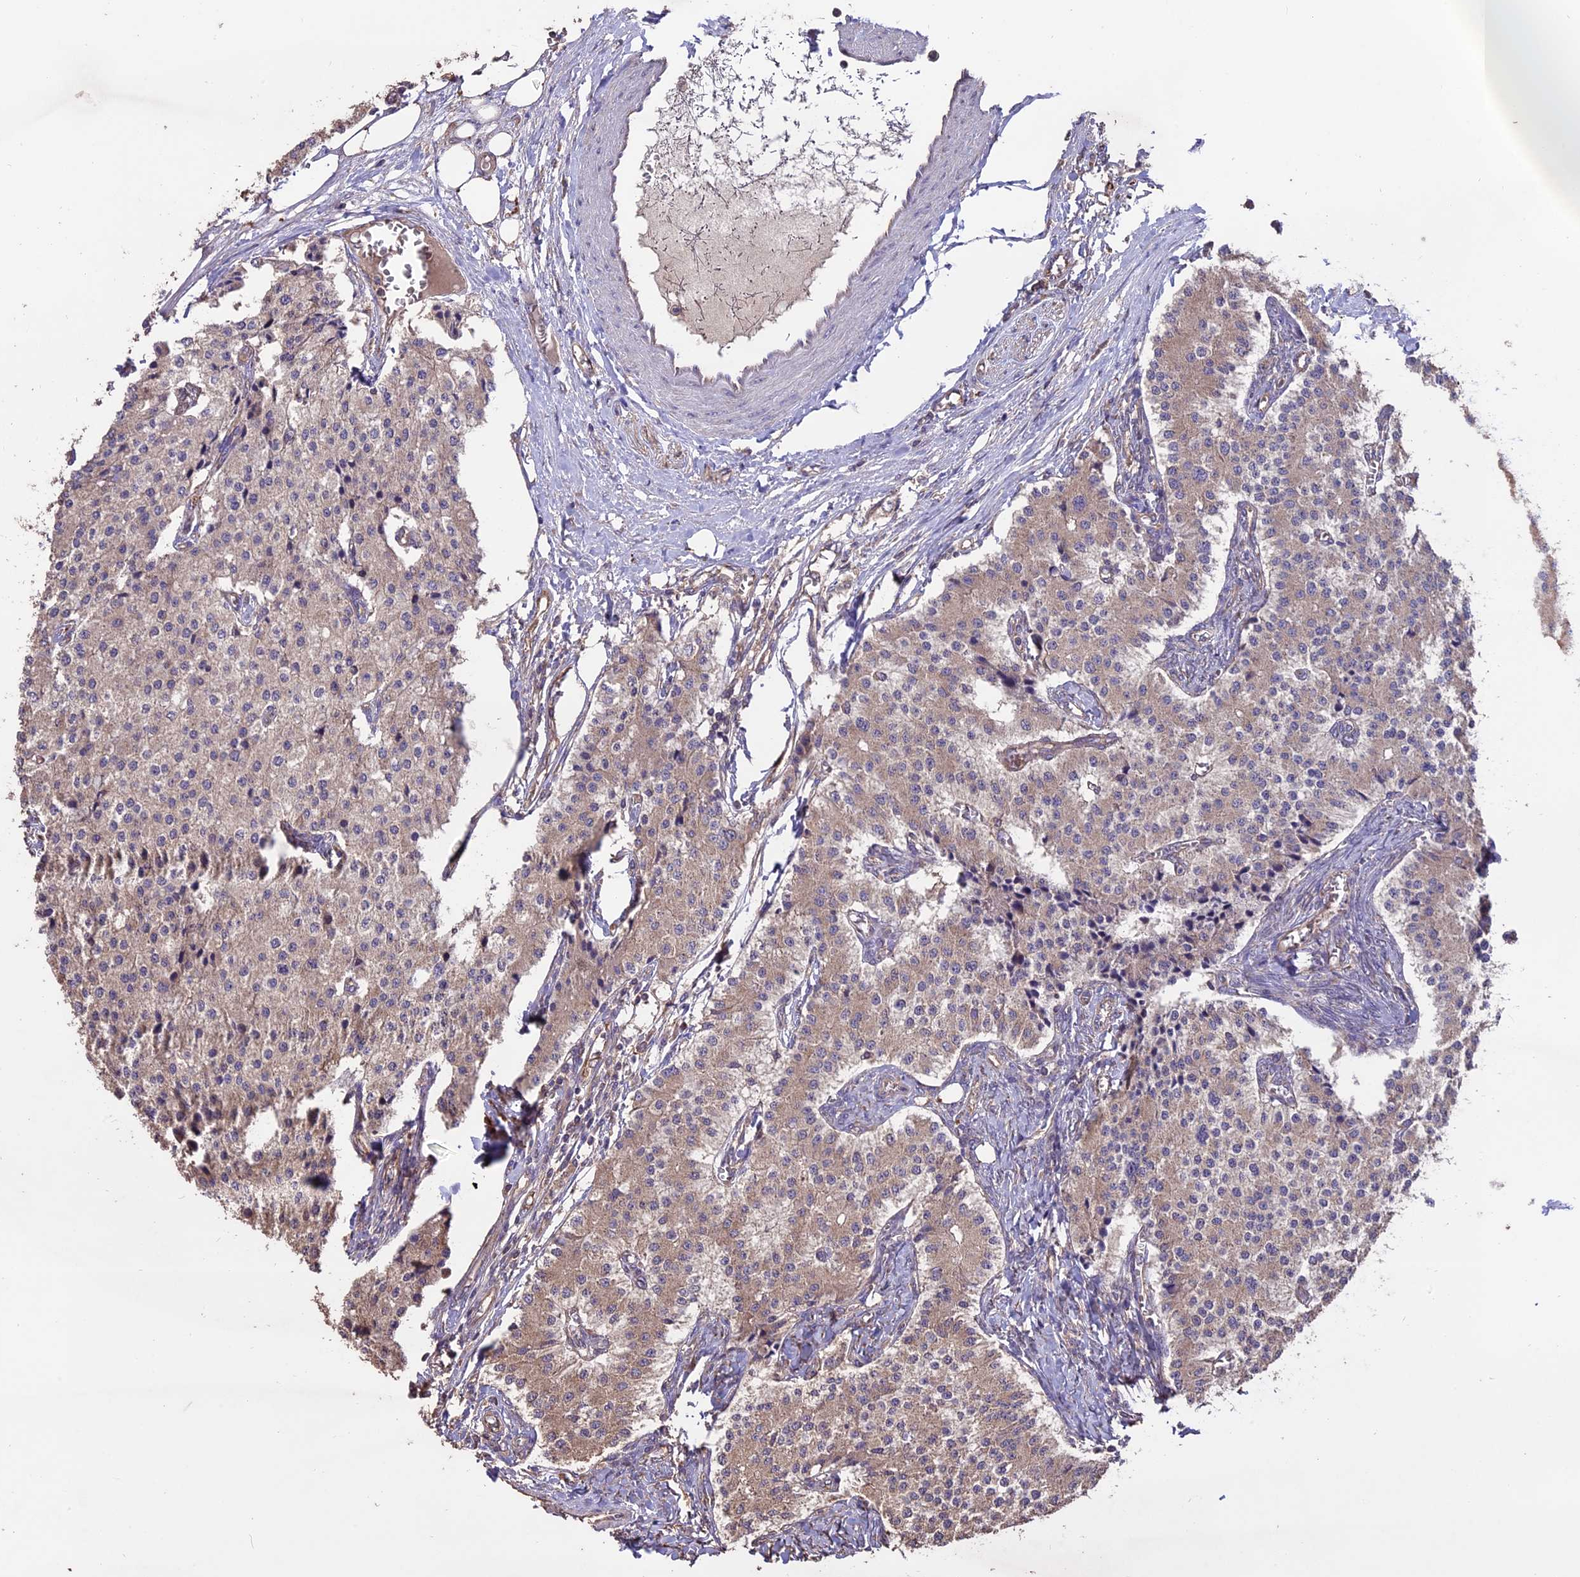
{"staining": {"intensity": "weak", "quantity": ">75%", "location": "cytoplasmic/membranous"}, "tissue": "carcinoid", "cell_type": "Tumor cells", "image_type": "cancer", "snomed": [{"axis": "morphology", "description": "Carcinoid, malignant, NOS"}, {"axis": "topography", "description": "Colon"}], "caption": "Carcinoid stained with immunohistochemistry reveals weak cytoplasmic/membranous positivity in approximately >75% of tumor cells. Nuclei are stained in blue.", "gene": "TTLL10", "patient": {"sex": "female", "age": 52}}